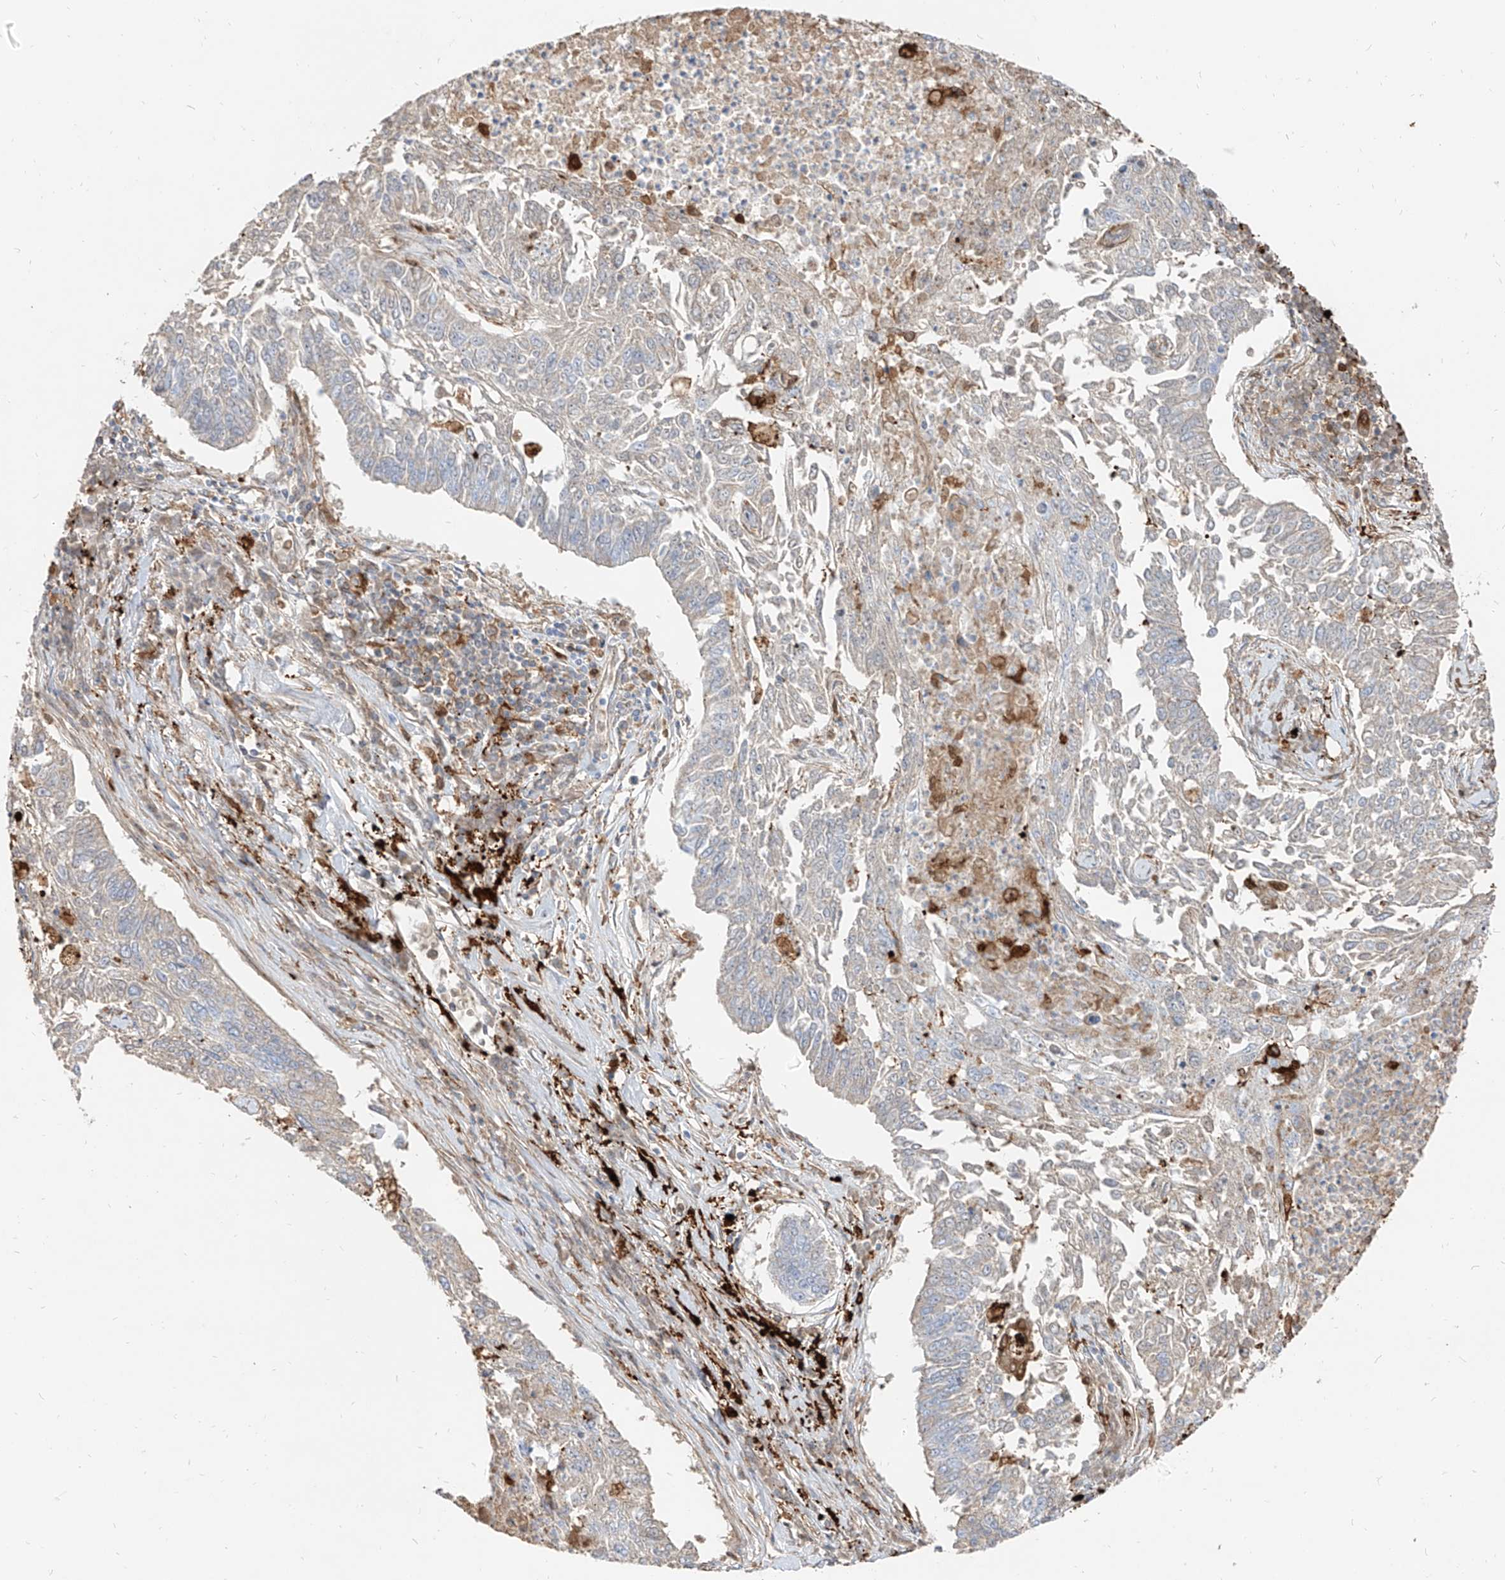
{"staining": {"intensity": "negative", "quantity": "none", "location": "none"}, "tissue": "lung cancer", "cell_type": "Tumor cells", "image_type": "cancer", "snomed": [{"axis": "morphology", "description": "Normal tissue, NOS"}, {"axis": "morphology", "description": "Squamous cell carcinoma, NOS"}, {"axis": "topography", "description": "Cartilage tissue"}, {"axis": "topography", "description": "Bronchus"}, {"axis": "topography", "description": "Lung"}], "caption": "This is an immunohistochemistry (IHC) micrograph of squamous cell carcinoma (lung). There is no staining in tumor cells.", "gene": "KYNU", "patient": {"sex": "female", "age": 49}}